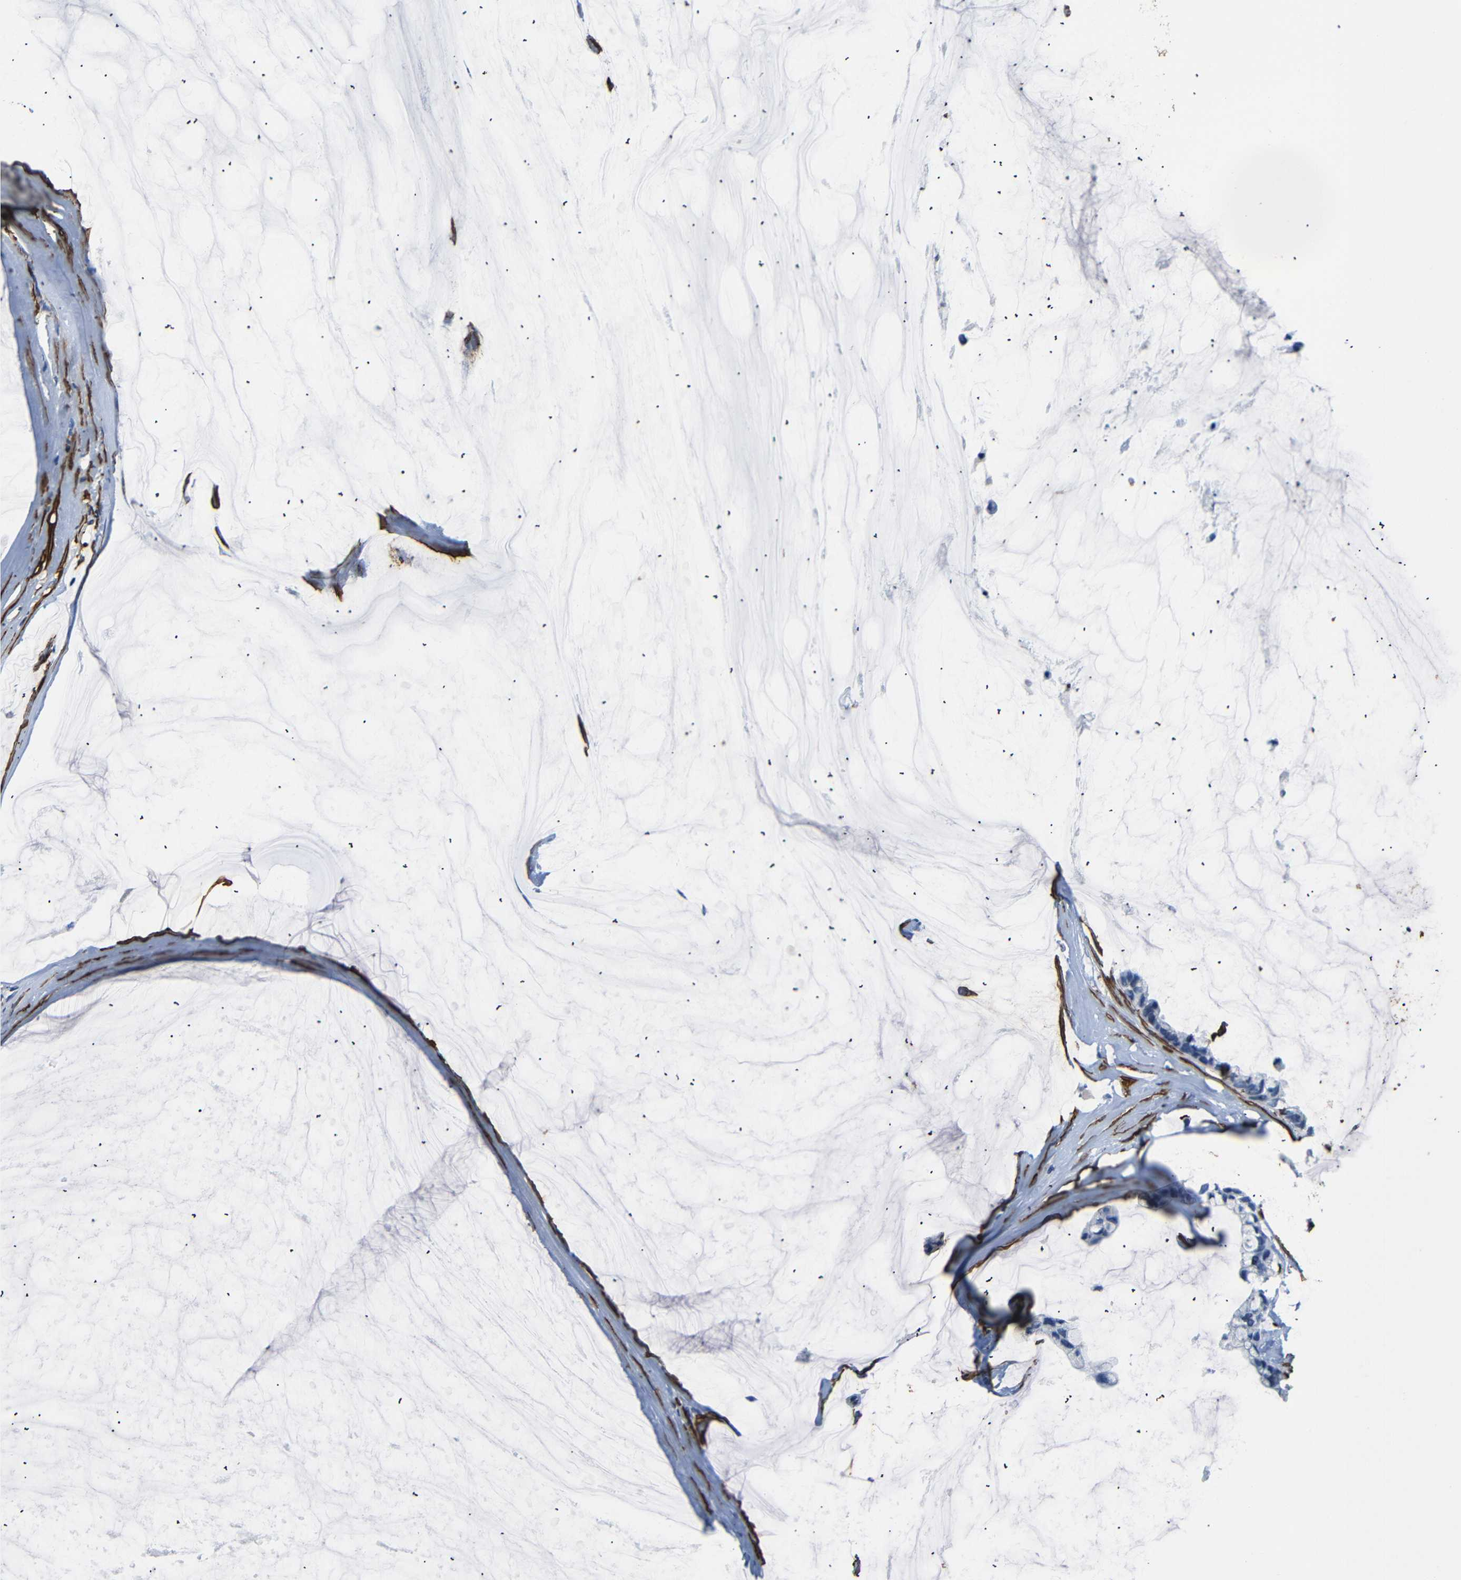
{"staining": {"intensity": "negative", "quantity": "none", "location": "none"}, "tissue": "ovarian cancer", "cell_type": "Tumor cells", "image_type": "cancer", "snomed": [{"axis": "morphology", "description": "Cystadenocarcinoma, mucinous, NOS"}, {"axis": "topography", "description": "Ovary"}], "caption": "Tumor cells show no significant protein expression in ovarian cancer. (DAB immunohistochemistry (IHC), high magnification).", "gene": "ACTA2", "patient": {"sex": "female", "age": 39}}